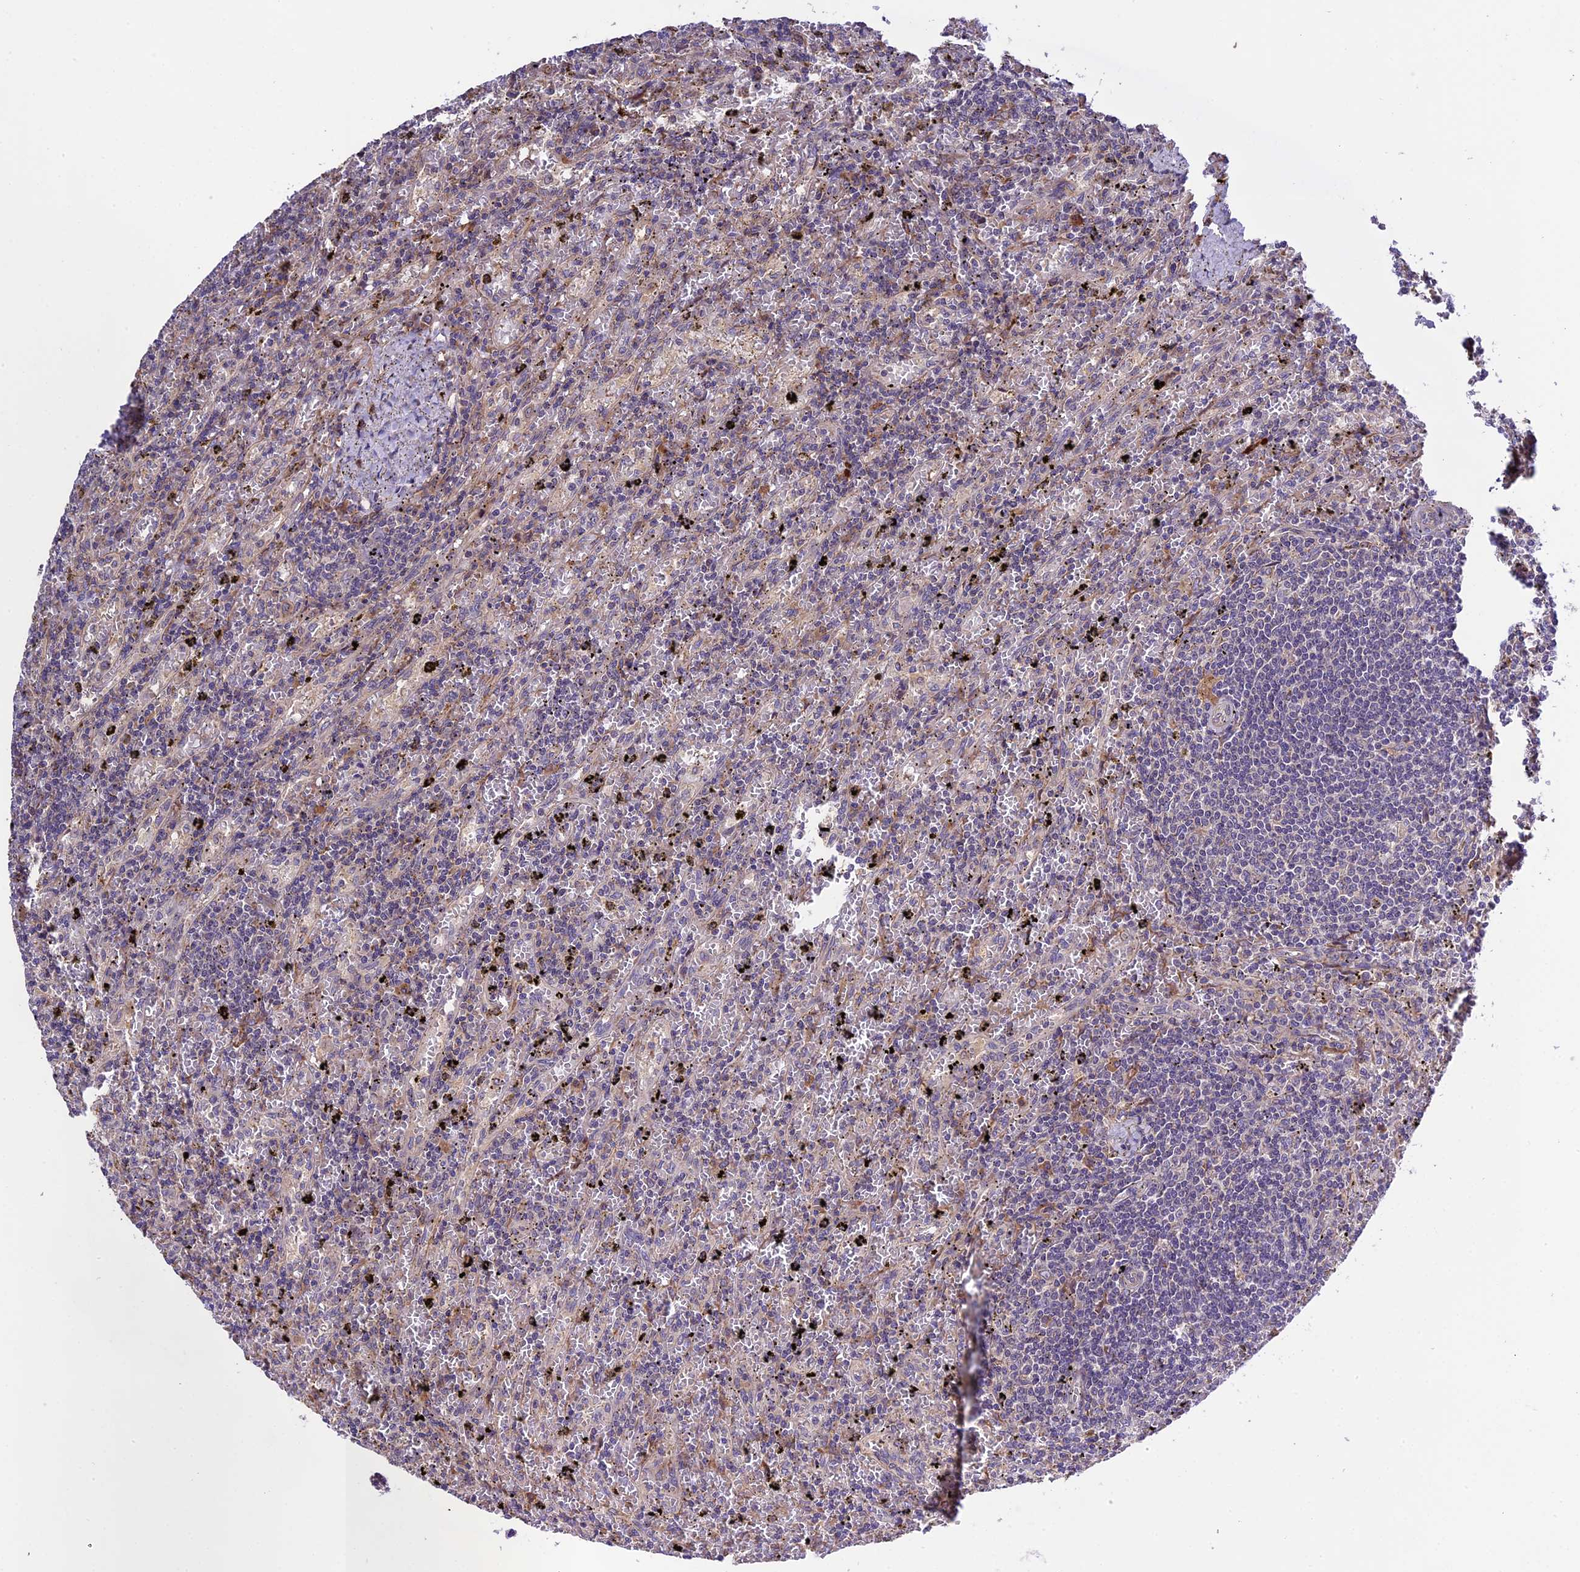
{"staining": {"intensity": "negative", "quantity": "none", "location": "none"}, "tissue": "lymphoma", "cell_type": "Tumor cells", "image_type": "cancer", "snomed": [{"axis": "morphology", "description": "Malignant lymphoma, non-Hodgkin's type, Low grade"}, {"axis": "topography", "description": "Spleen"}], "caption": "Tumor cells are negative for protein expression in human malignant lymphoma, non-Hodgkin's type (low-grade).", "gene": "ABCC10", "patient": {"sex": "male", "age": 76}}